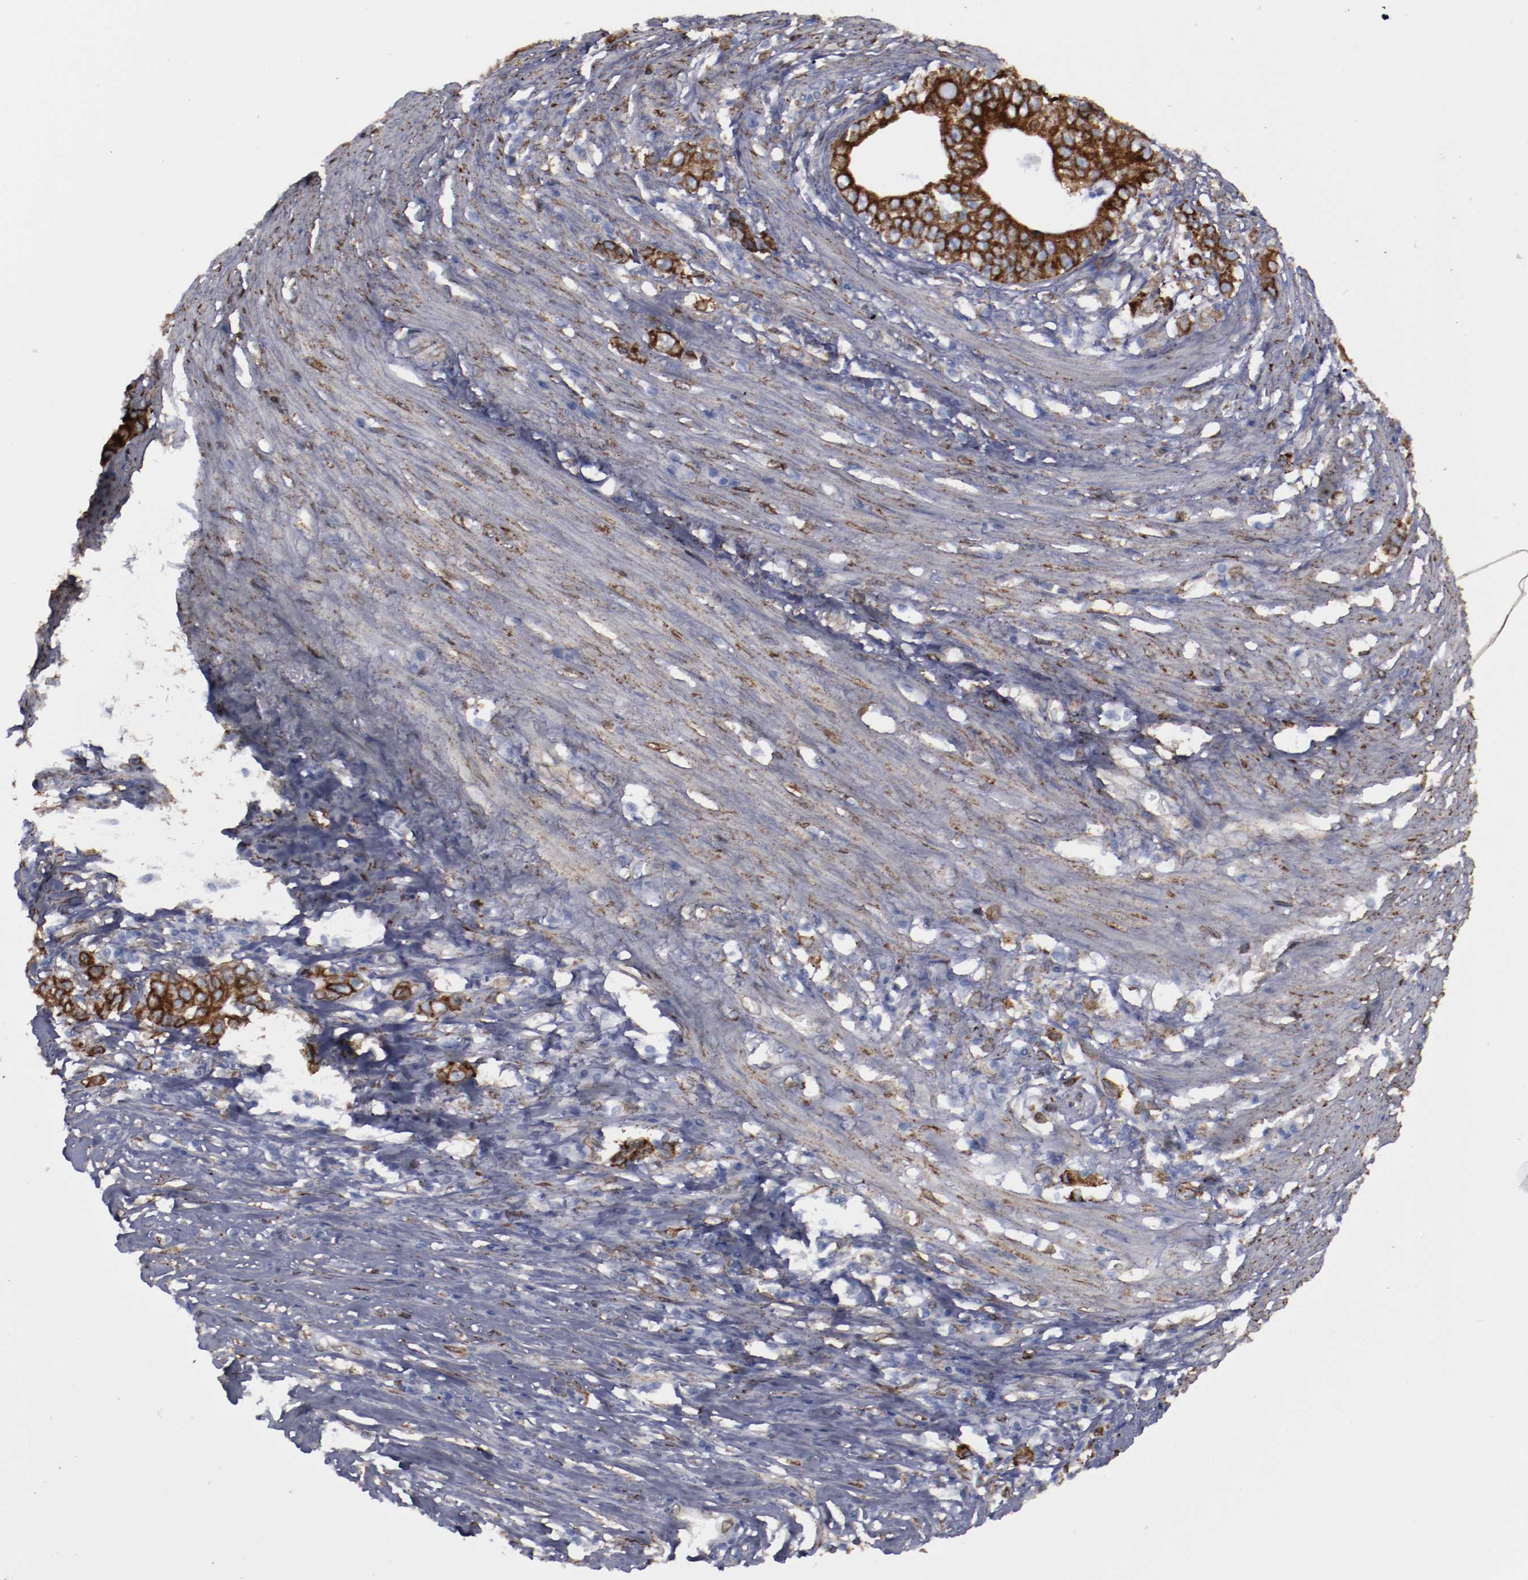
{"staining": {"intensity": "strong", "quantity": ">75%", "location": "cytoplasmic/membranous"}, "tissue": "stomach cancer", "cell_type": "Tumor cells", "image_type": "cancer", "snomed": [{"axis": "morphology", "description": "Adenocarcinoma, NOS"}, {"axis": "topography", "description": "Stomach, lower"}], "caption": "High-power microscopy captured an immunohistochemistry (IHC) histopathology image of adenocarcinoma (stomach), revealing strong cytoplasmic/membranous expression in about >75% of tumor cells.", "gene": "ERLIN2", "patient": {"sex": "female", "age": 72}}